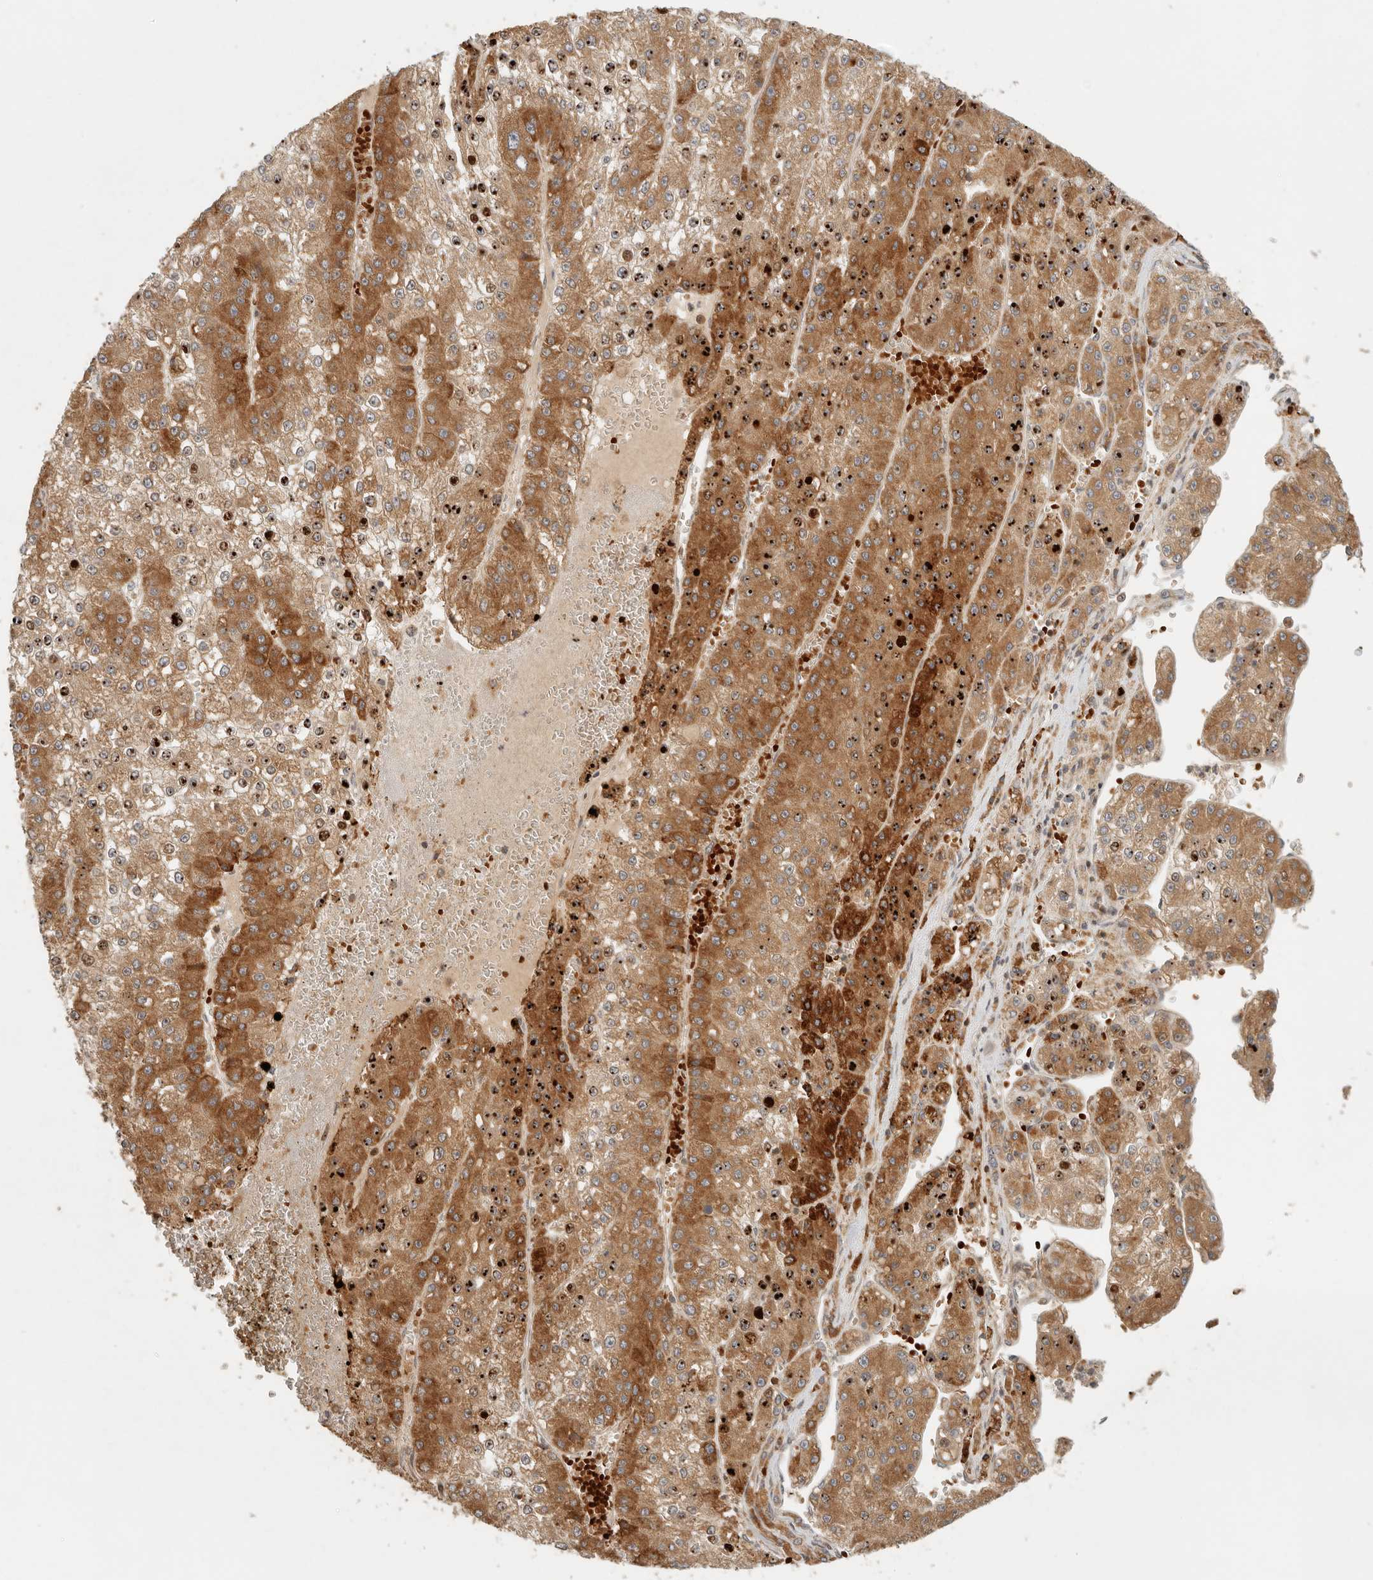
{"staining": {"intensity": "strong", "quantity": ">75%", "location": "cytoplasmic/membranous"}, "tissue": "liver cancer", "cell_type": "Tumor cells", "image_type": "cancer", "snomed": [{"axis": "morphology", "description": "Carcinoma, Hepatocellular, NOS"}, {"axis": "topography", "description": "Liver"}], "caption": "Immunohistochemistry of liver cancer demonstrates high levels of strong cytoplasmic/membranous positivity in approximately >75% of tumor cells.", "gene": "AHDC1", "patient": {"sex": "female", "age": 73}}